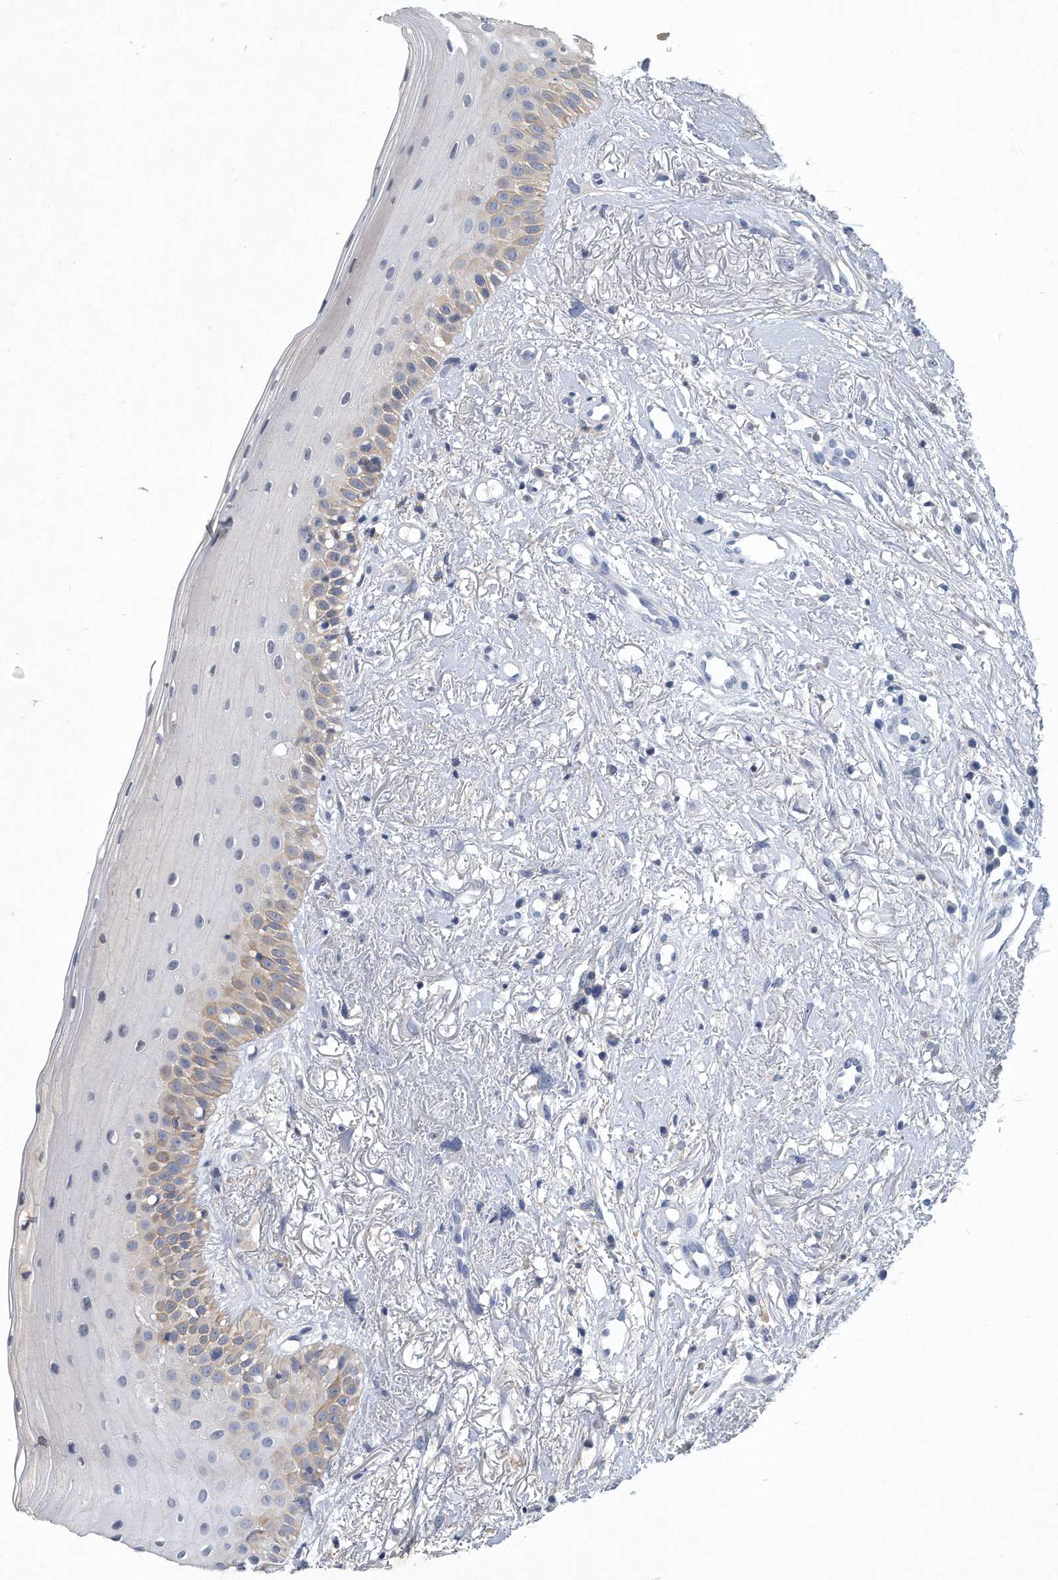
{"staining": {"intensity": "moderate", "quantity": "<25%", "location": "cytoplasmic/membranous"}, "tissue": "oral mucosa", "cell_type": "Squamous epithelial cells", "image_type": "normal", "snomed": [{"axis": "morphology", "description": "Normal tissue, NOS"}, {"axis": "topography", "description": "Oral tissue"}], "caption": "Immunohistochemical staining of unremarkable human oral mucosa exhibits low levels of moderate cytoplasmic/membranous positivity in approximately <25% of squamous epithelial cells. (DAB (3,3'-diaminobenzidine) IHC, brown staining for protein, blue staining for nuclei).", "gene": "PGBD2", "patient": {"sex": "female", "age": 63}}